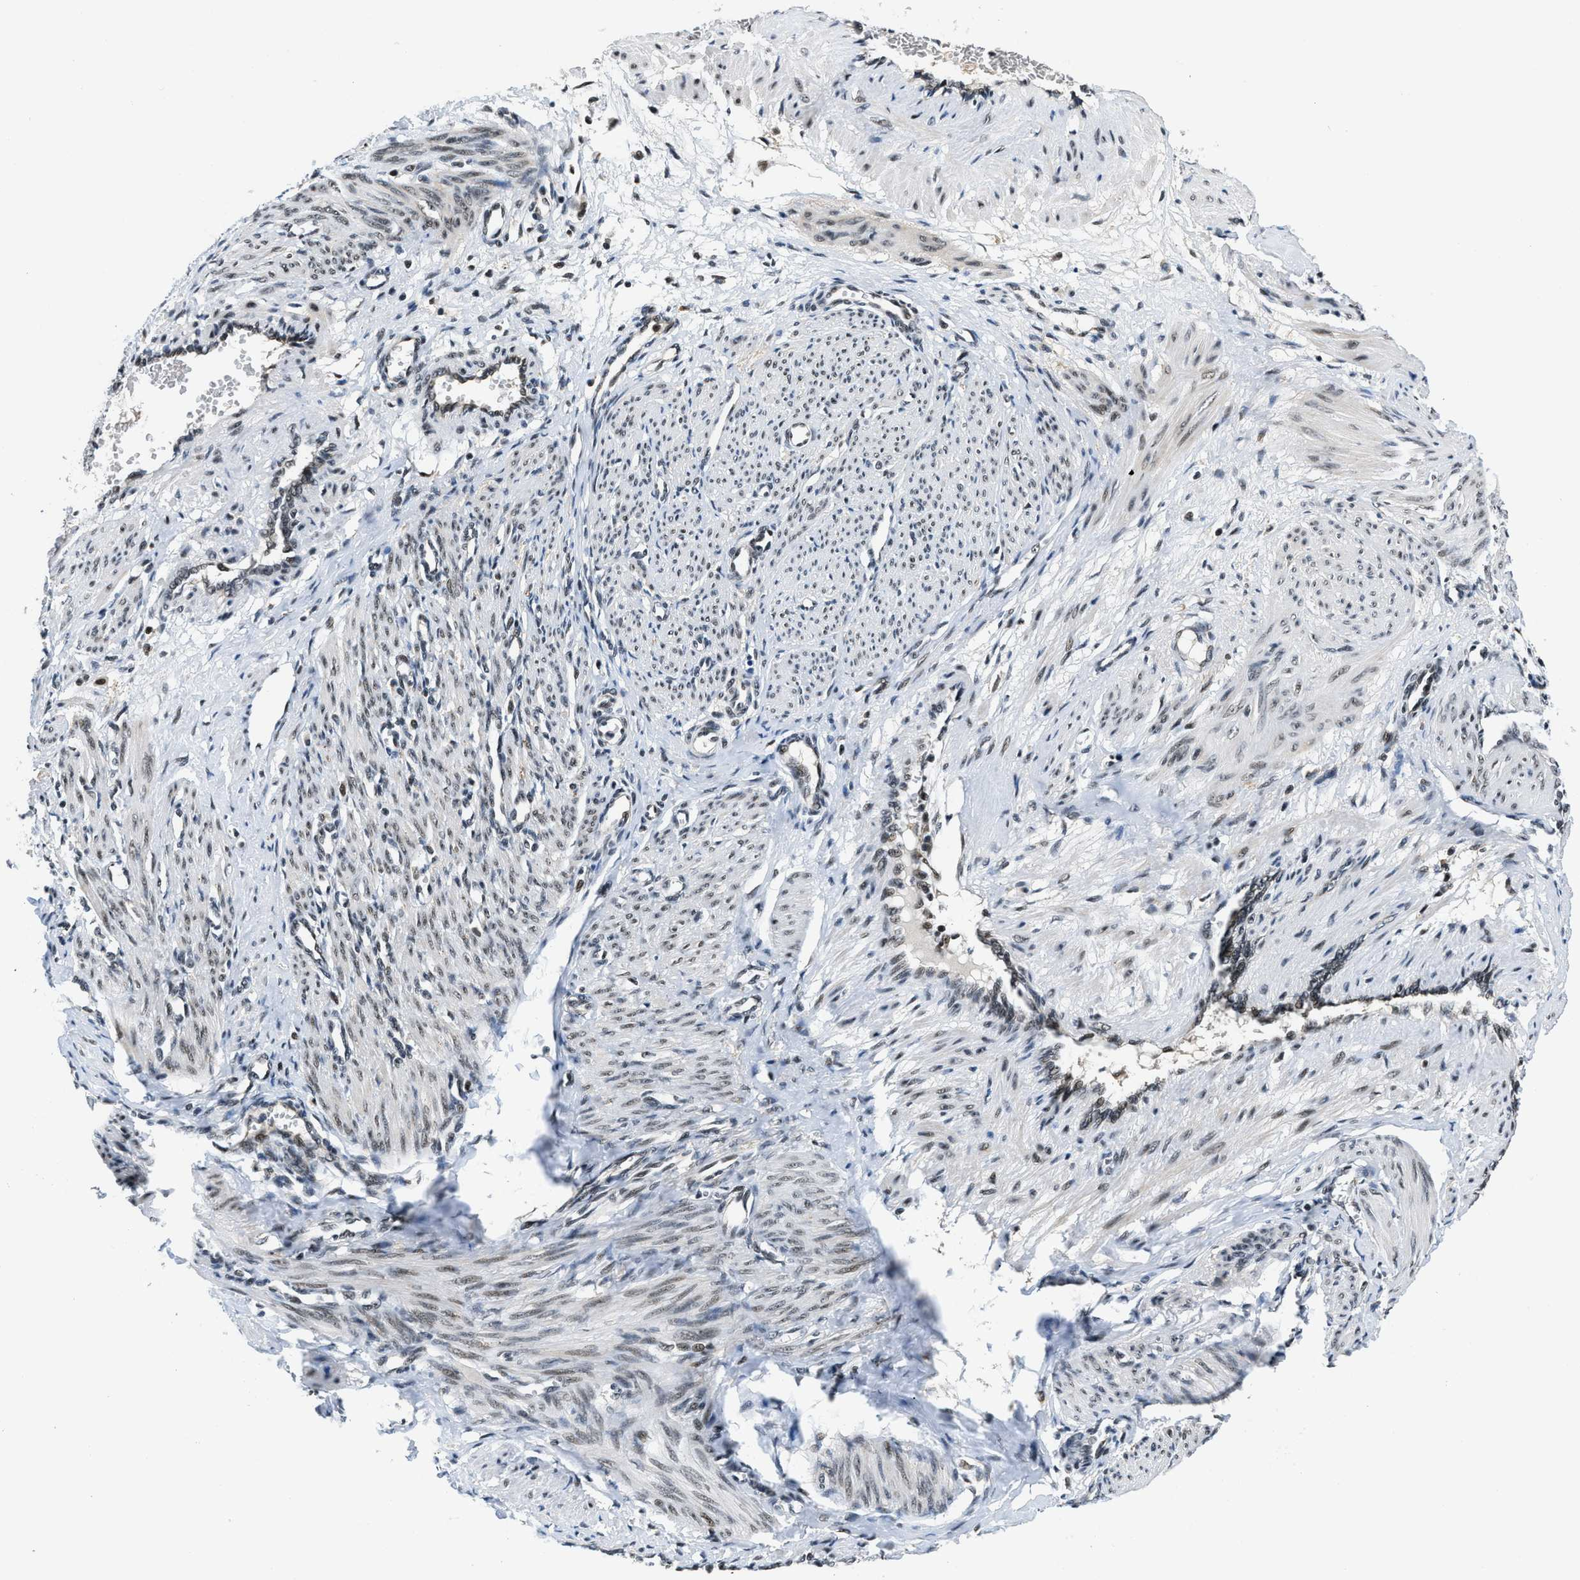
{"staining": {"intensity": "moderate", "quantity": "25%-75%", "location": "nuclear"}, "tissue": "smooth muscle", "cell_type": "Smooth muscle cells", "image_type": "normal", "snomed": [{"axis": "morphology", "description": "Normal tissue, NOS"}, {"axis": "topography", "description": "Endometrium"}], "caption": "Immunohistochemical staining of unremarkable smooth muscle reveals moderate nuclear protein positivity in about 25%-75% of smooth muscle cells.", "gene": "KDM3B", "patient": {"sex": "female", "age": 33}}